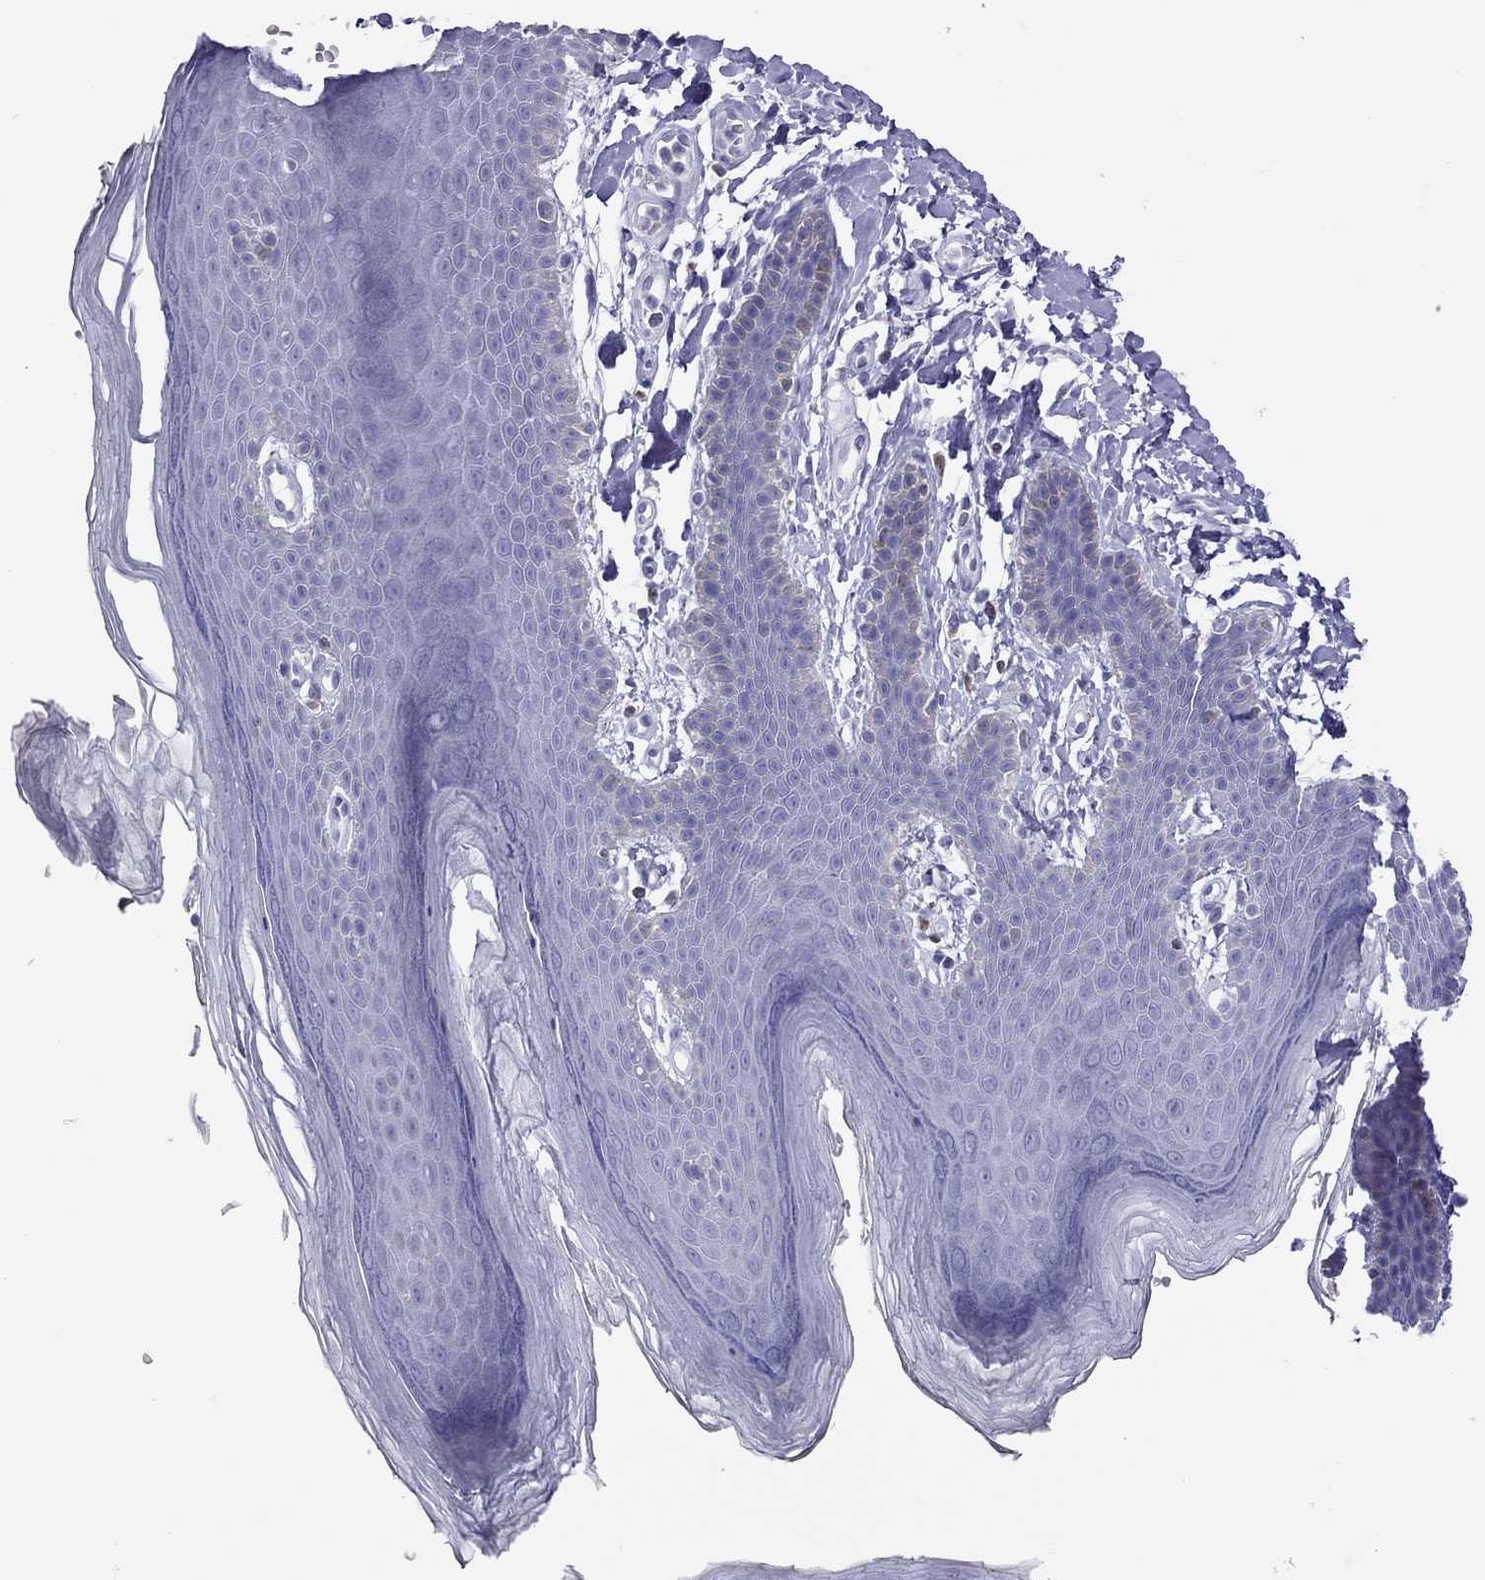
{"staining": {"intensity": "negative", "quantity": "none", "location": "none"}, "tissue": "skin", "cell_type": "Epidermal cells", "image_type": "normal", "snomed": [{"axis": "morphology", "description": "Normal tissue, NOS"}, {"axis": "topography", "description": "Anal"}], "caption": "This is an immunohistochemistry (IHC) photomicrograph of benign human skin. There is no positivity in epidermal cells.", "gene": "STAG3", "patient": {"sex": "male", "age": 53}}